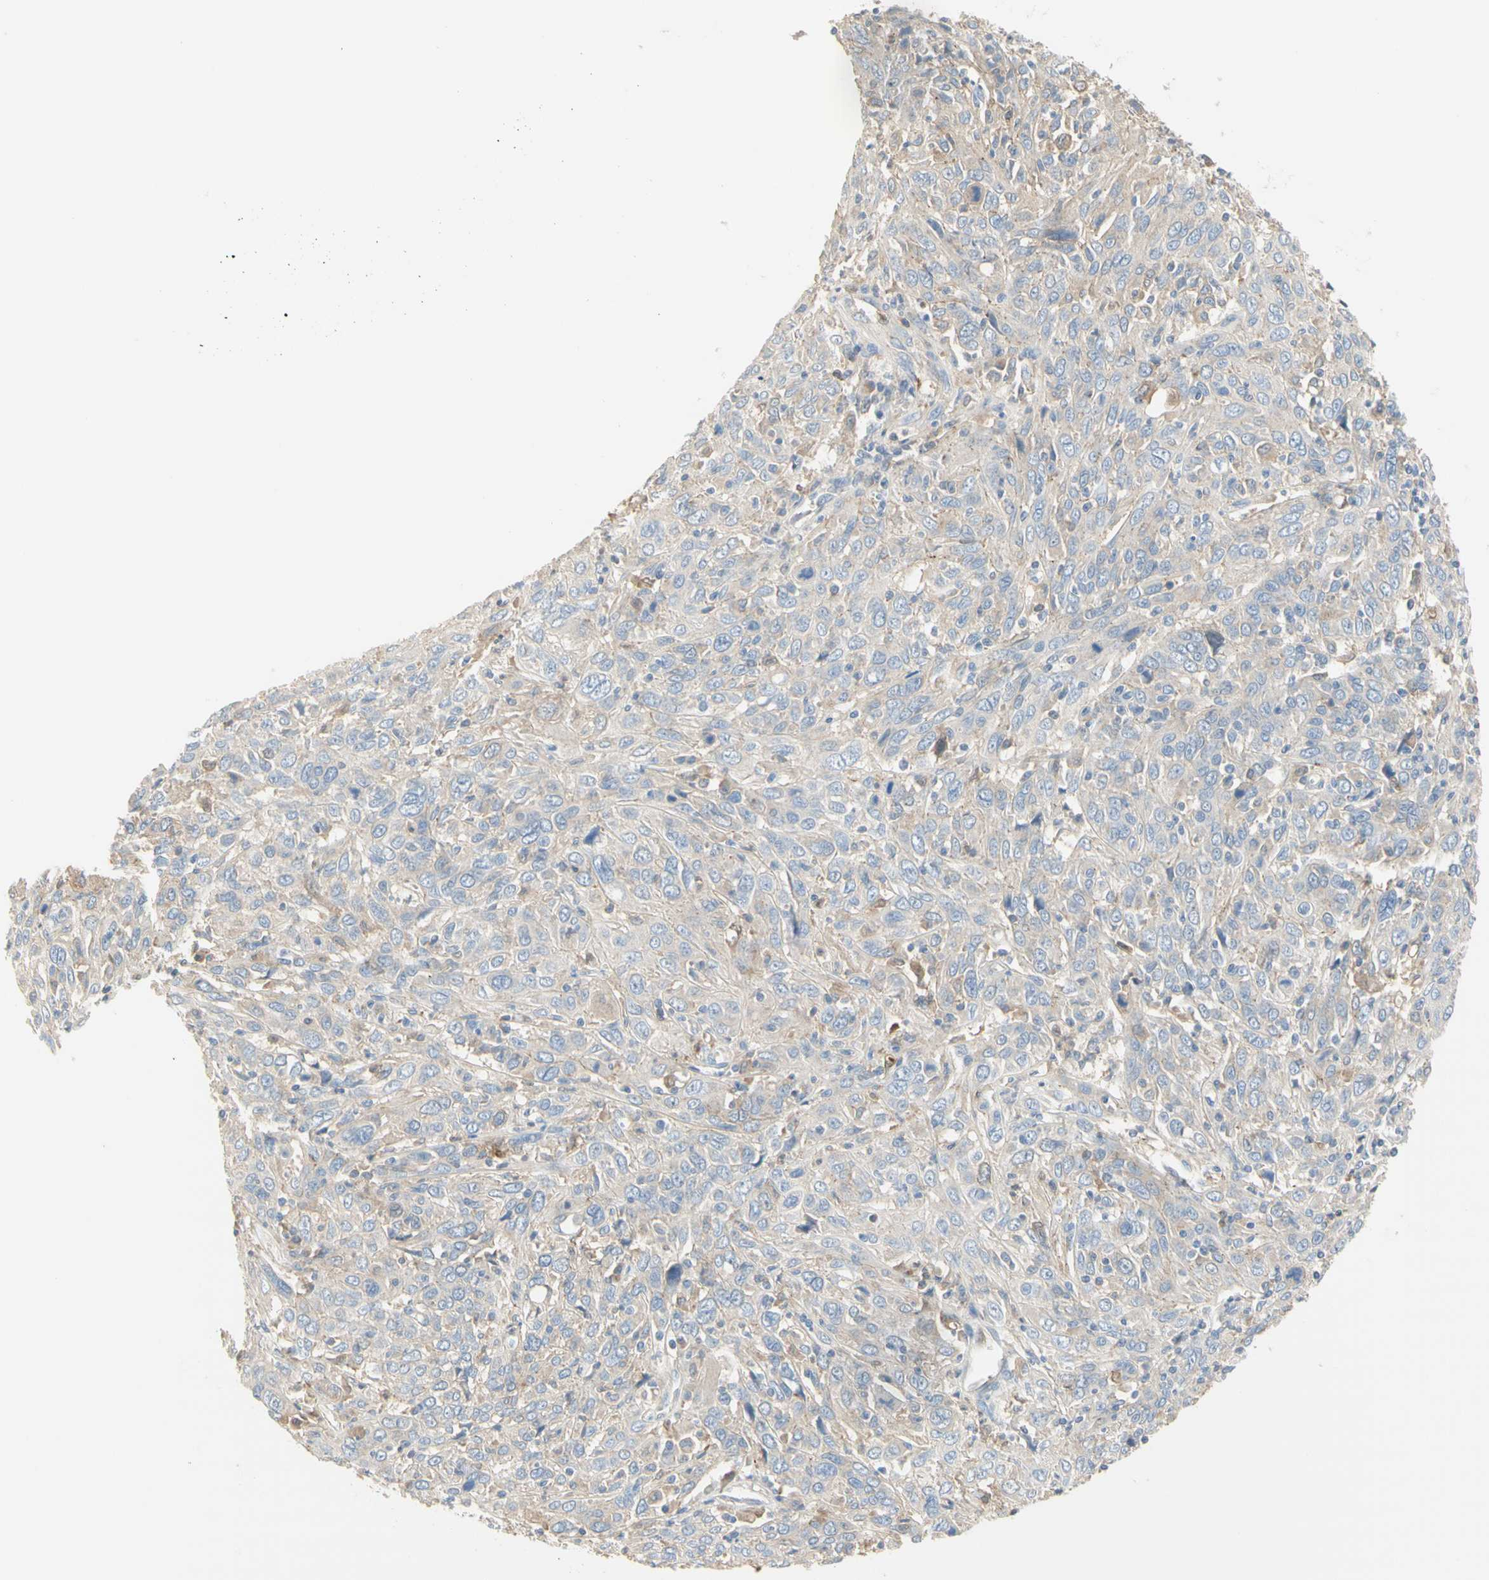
{"staining": {"intensity": "weak", "quantity": ">75%", "location": "cytoplasmic/membranous"}, "tissue": "cervical cancer", "cell_type": "Tumor cells", "image_type": "cancer", "snomed": [{"axis": "morphology", "description": "Squamous cell carcinoma, NOS"}, {"axis": "topography", "description": "Cervix"}], "caption": "Immunohistochemistry photomicrograph of neoplastic tissue: human cervical cancer stained using IHC demonstrates low levels of weak protein expression localized specifically in the cytoplasmic/membranous of tumor cells, appearing as a cytoplasmic/membranous brown color.", "gene": "NECTIN4", "patient": {"sex": "female", "age": 46}}